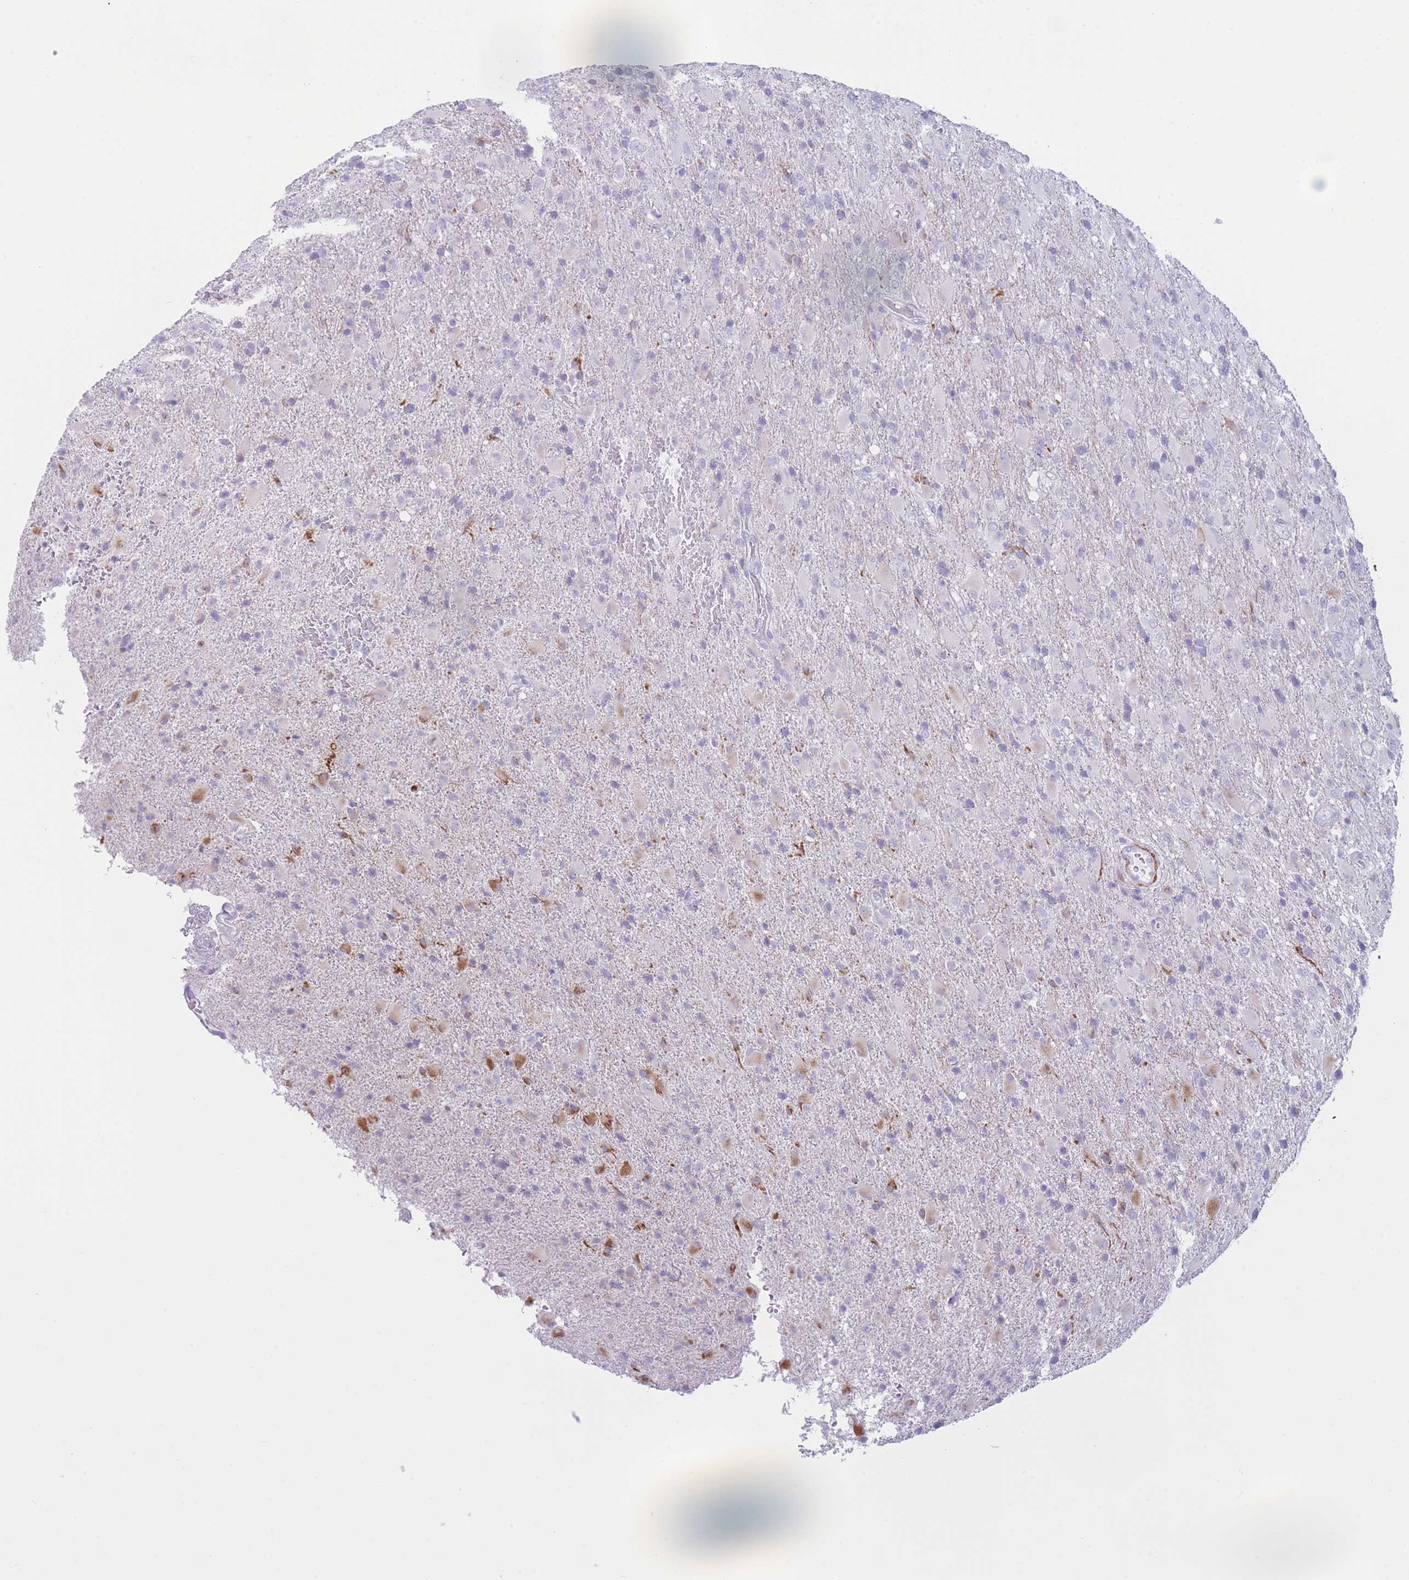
{"staining": {"intensity": "negative", "quantity": "none", "location": "none"}, "tissue": "glioma", "cell_type": "Tumor cells", "image_type": "cancer", "snomed": [{"axis": "morphology", "description": "Glioma, malignant, Low grade"}, {"axis": "topography", "description": "Brain"}], "caption": "There is no significant staining in tumor cells of low-grade glioma (malignant). (IHC, brightfield microscopy, high magnification).", "gene": "VWA8", "patient": {"sex": "male", "age": 65}}